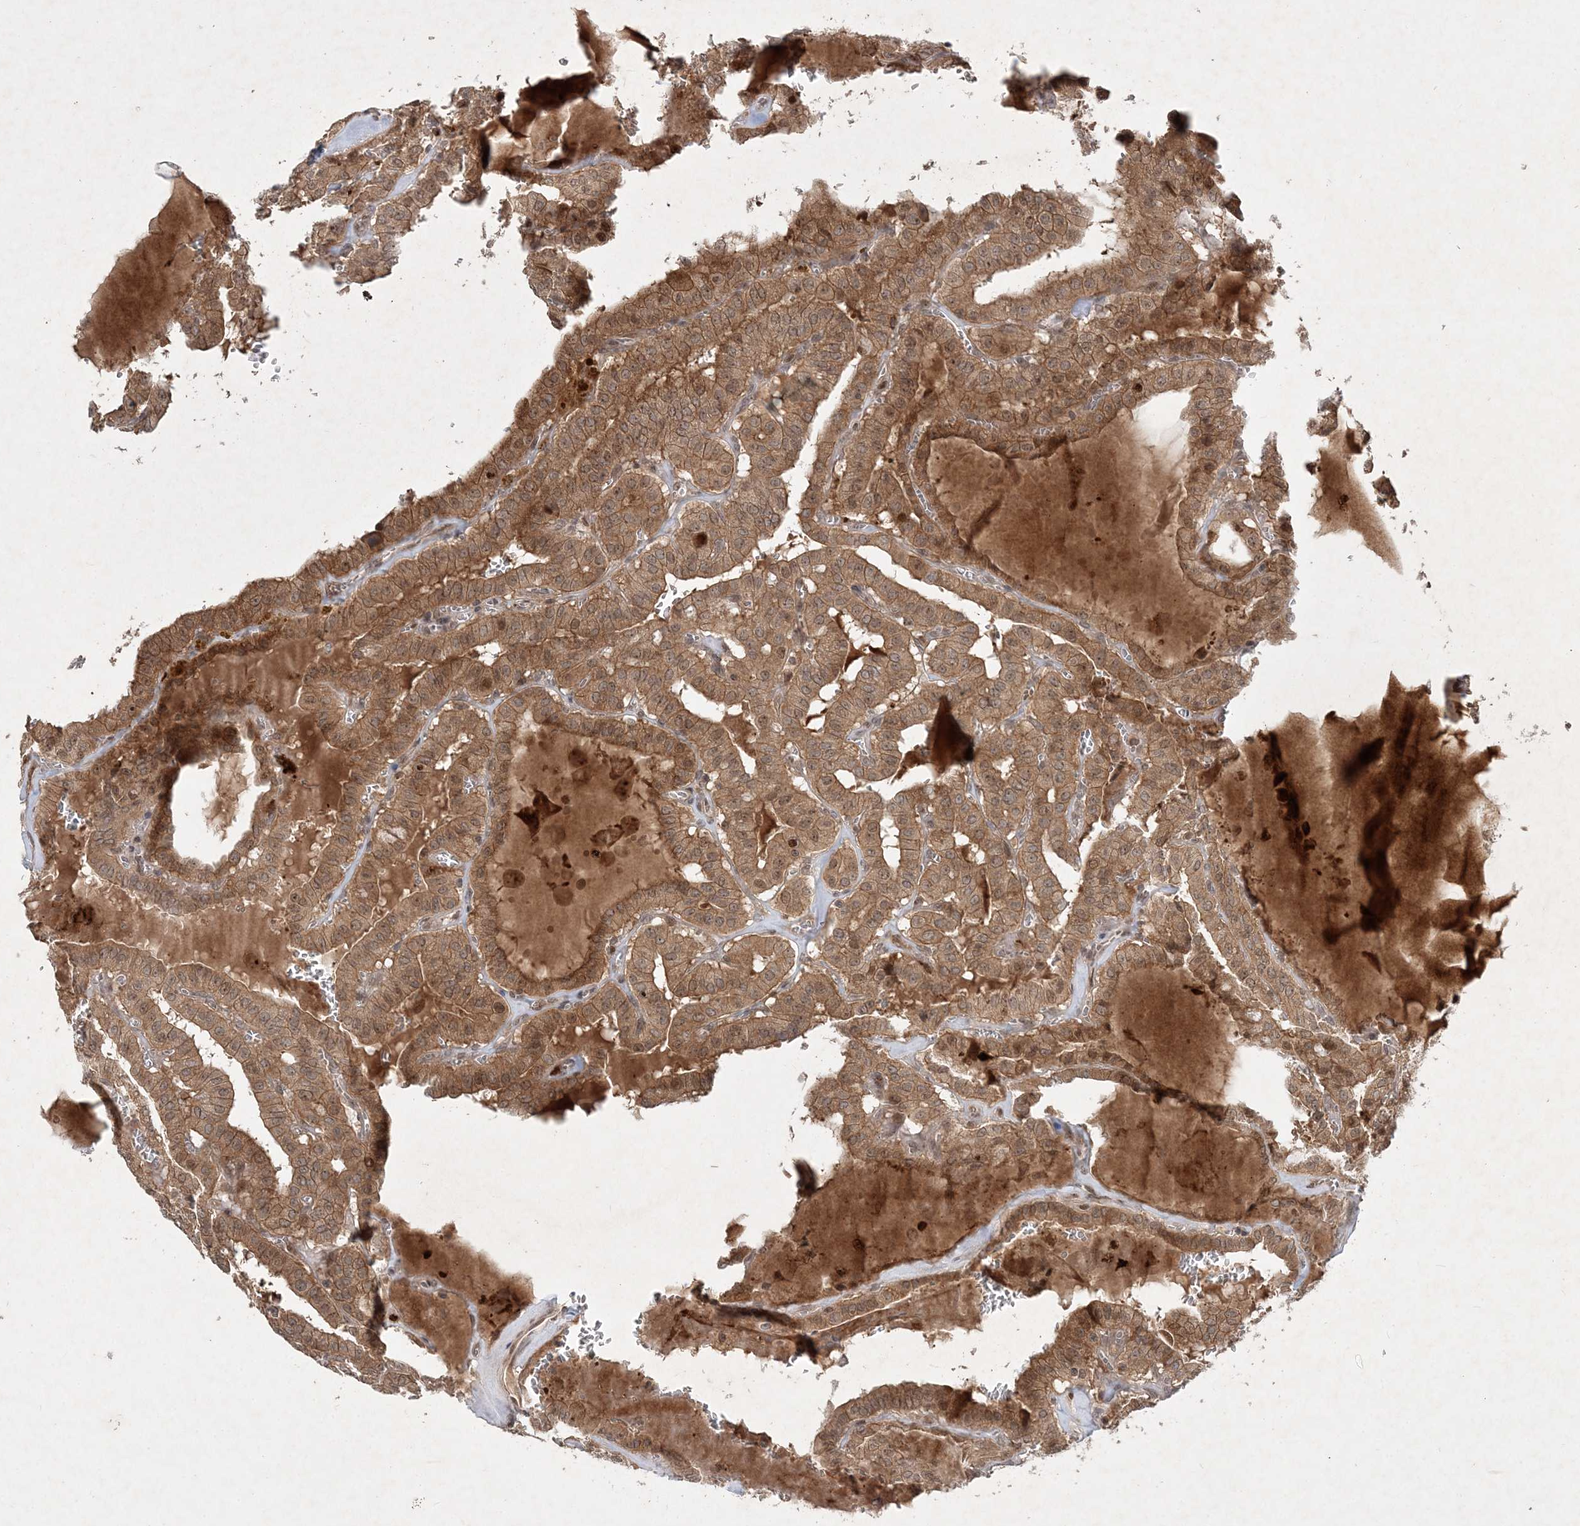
{"staining": {"intensity": "moderate", "quantity": ">75%", "location": "cytoplasmic/membranous"}, "tissue": "thyroid cancer", "cell_type": "Tumor cells", "image_type": "cancer", "snomed": [{"axis": "morphology", "description": "Papillary adenocarcinoma, NOS"}, {"axis": "topography", "description": "Thyroid gland"}], "caption": "DAB immunohistochemical staining of papillary adenocarcinoma (thyroid) reveals moderate cytoplasmic/membranous protein positivity in about >75% of tumor cells.", "gene": "UBR3", "patient": {"sex": "male", "age": 52}}